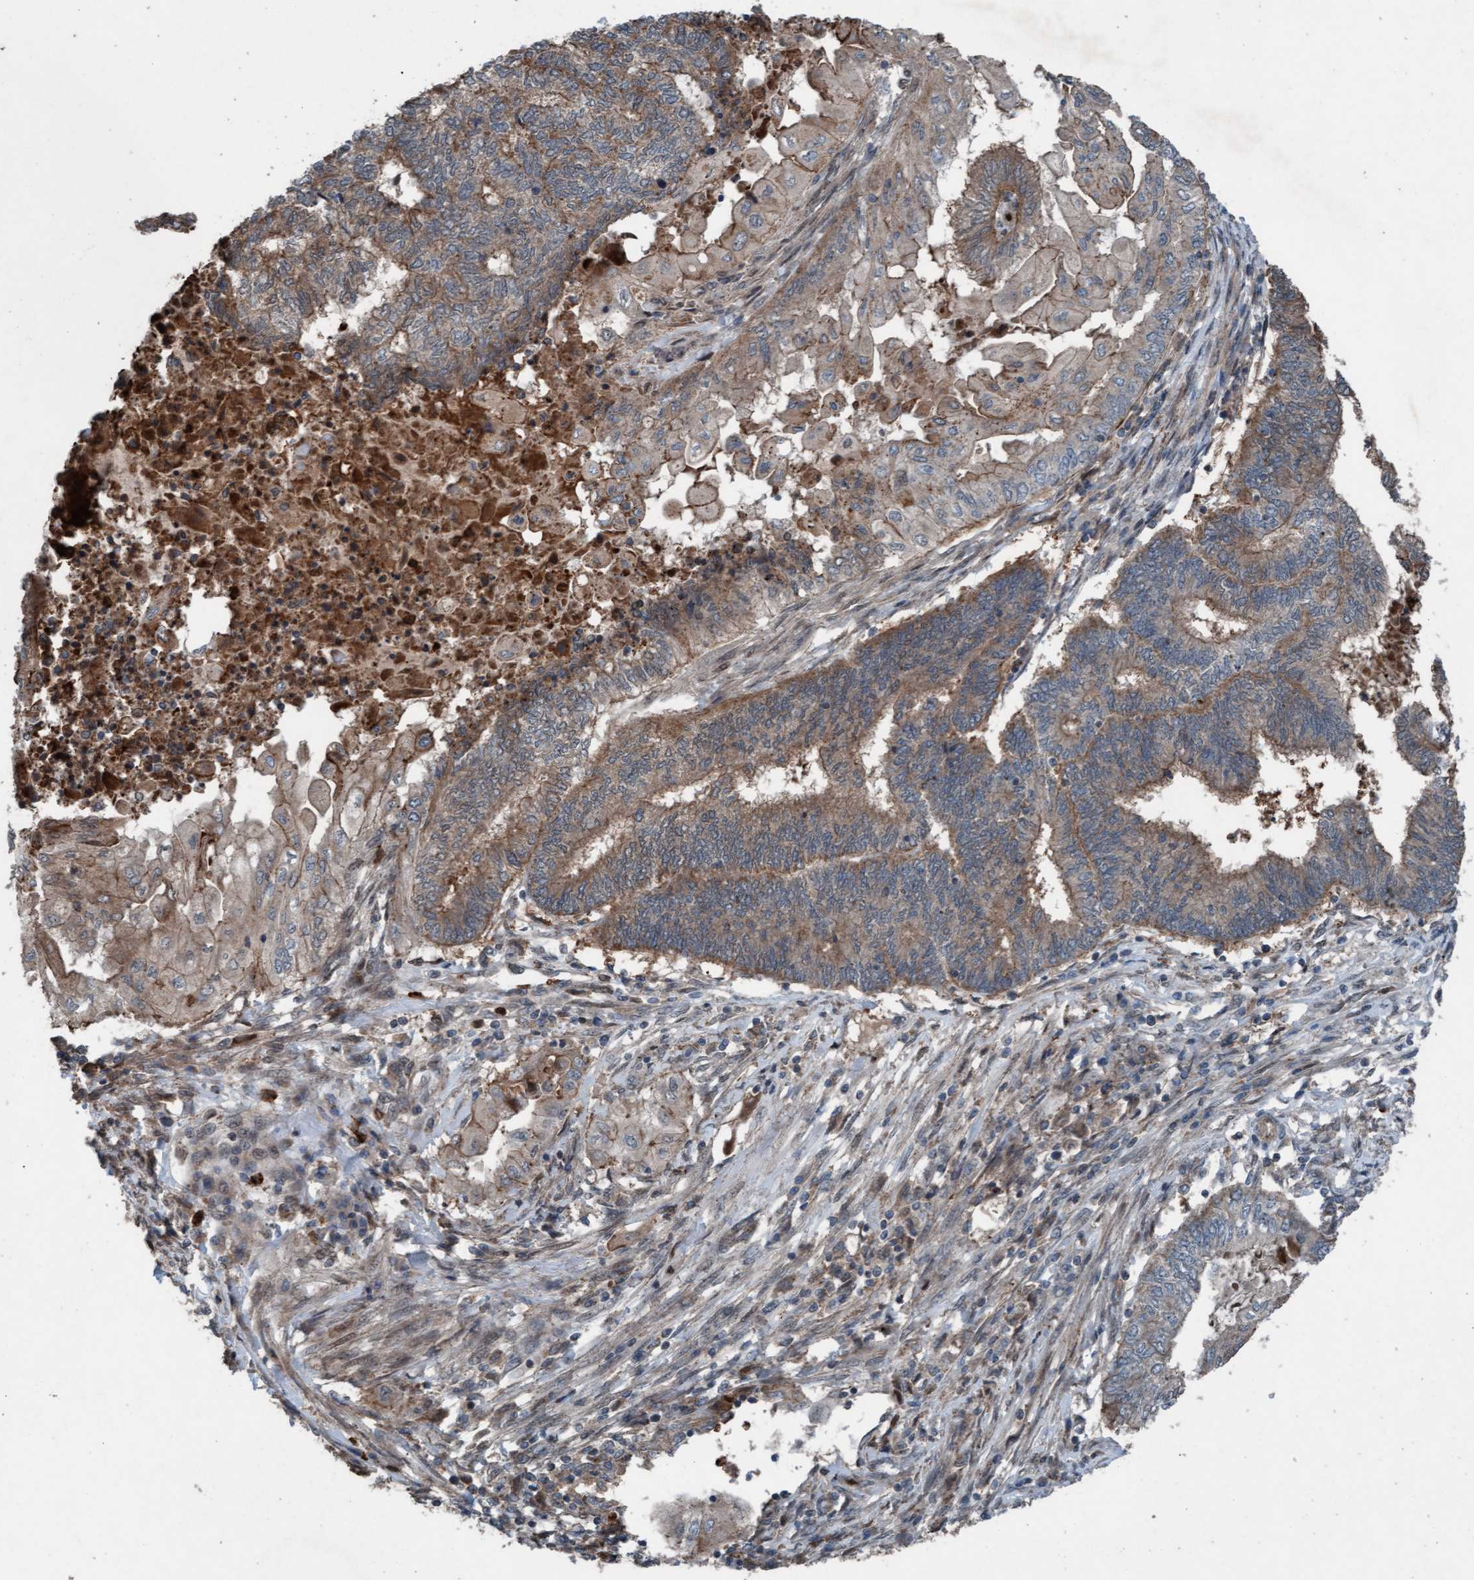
{"staining": {"intensity": "moderate", "quantity": ">75%", "location": "cytoplasmic/membranous"}, "tissue": "endometrial cancer", "cell_type": "Tumor cells", "image_type": "cancer", "snomed": [{"axis": "morphology", "description": "Adenocarcinoma, NOS"}, {"axis": "topography", "description": "Uterus"}, {"axis": "topography", "description": "Endometrium"}], "caption": "The immunohistochemical stain shows moderate cytoplasmic/membranous positivity in tumor cells of endometrial cancer (adenocarcinoma) tissue.", "gene": "PLXNB2", "patient": {"sex": "female", "age": 70}}